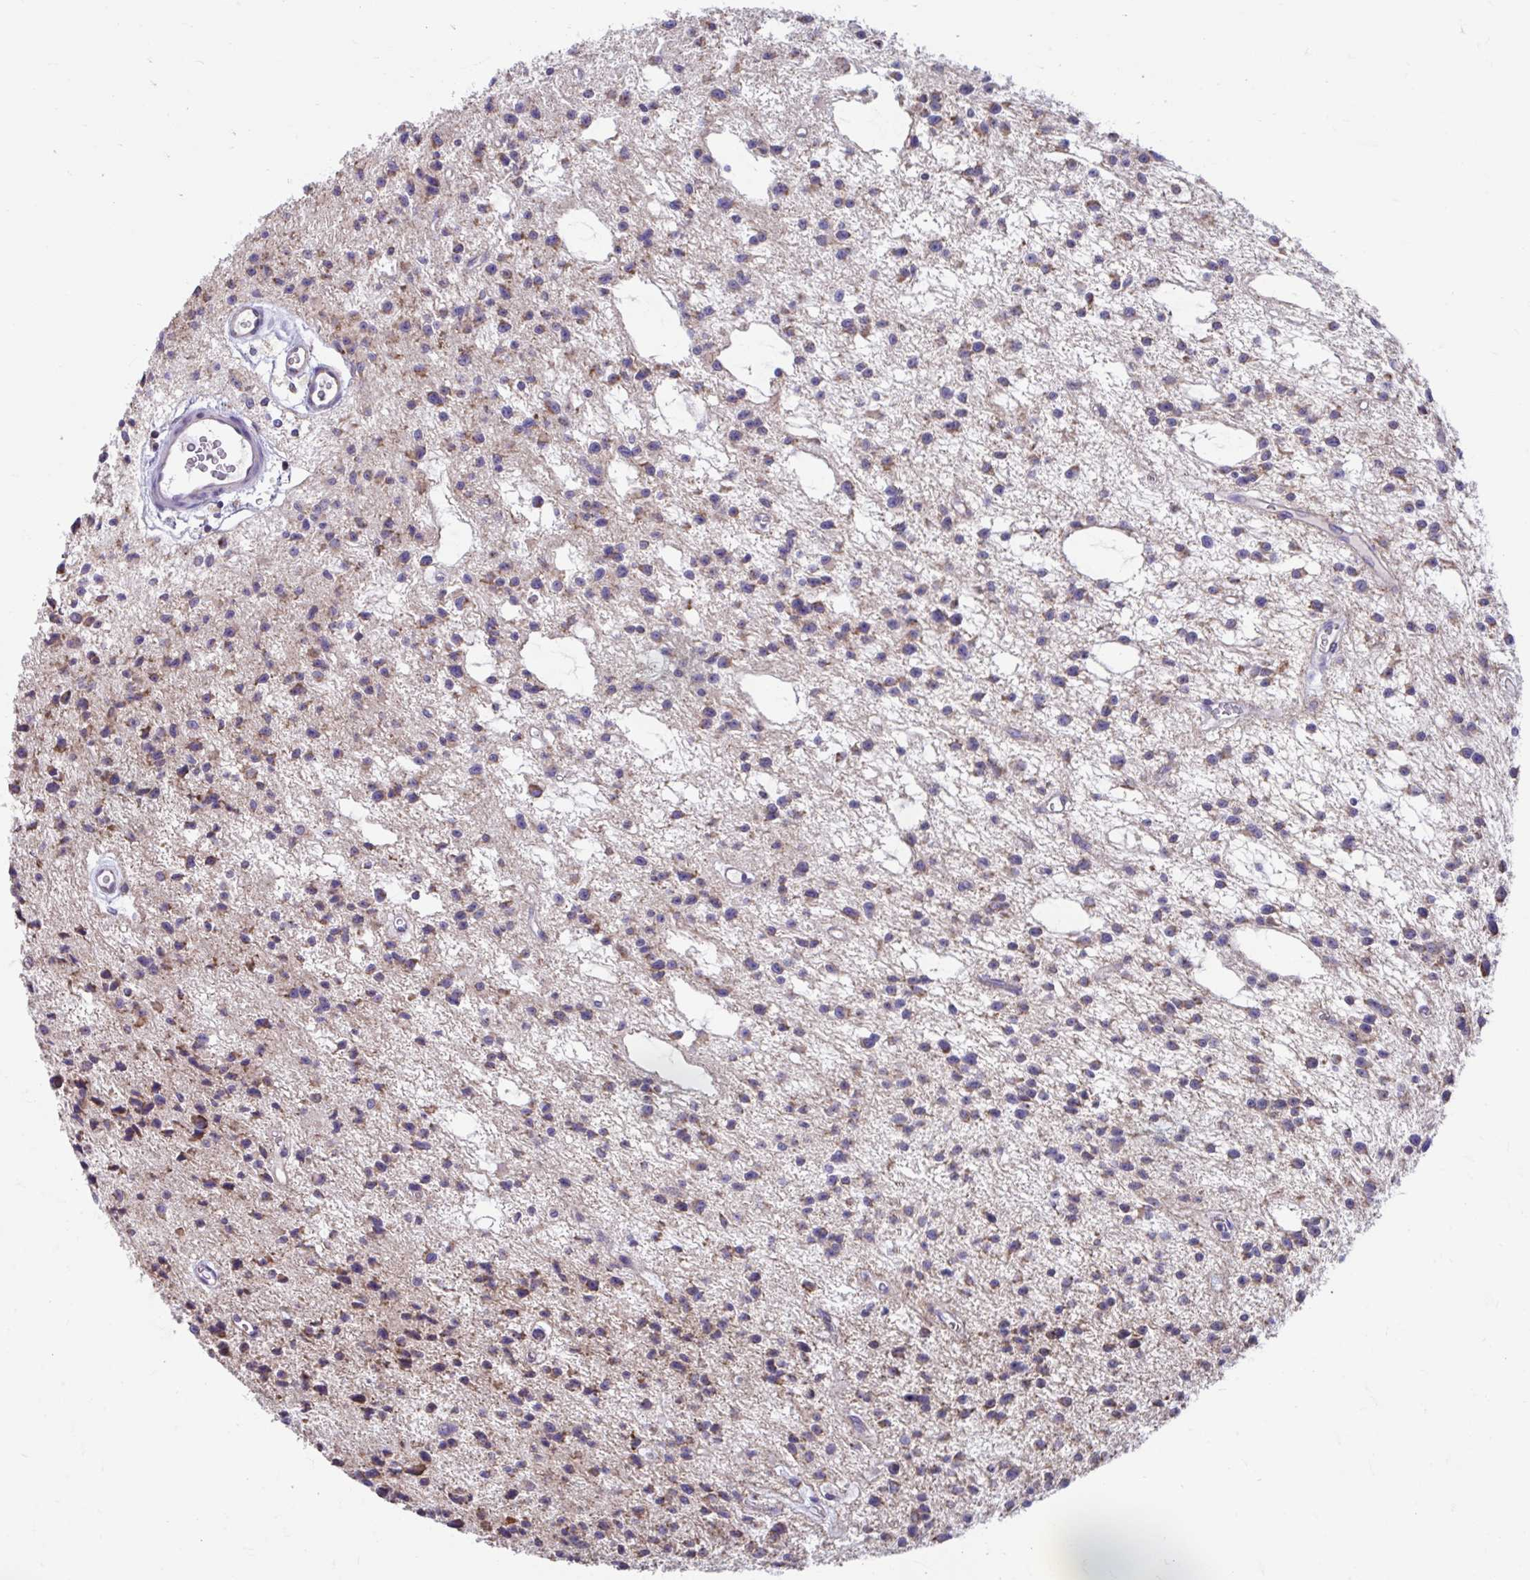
{"staining": {"intensity": "moderate", "quantity": "25%-75%", "location": "cytoplasmic/membranous"}, "tissue": "glioma", "cell_type": "Tumor cells", "image_type": "cancer", "snomed": [{"axis": "morphology", "description": "Glioma, malignant, Low grade"}, {"axis": "topography", "description": "Brain"}], "caption": "Brown immunohistochemical staining in human glioma exhibits moderate cytoplasmic/membranous expression in about 25%-75% of tumor cells.", "gene": "LINGO4", "patient": {"sex": "male", "age": 43}}